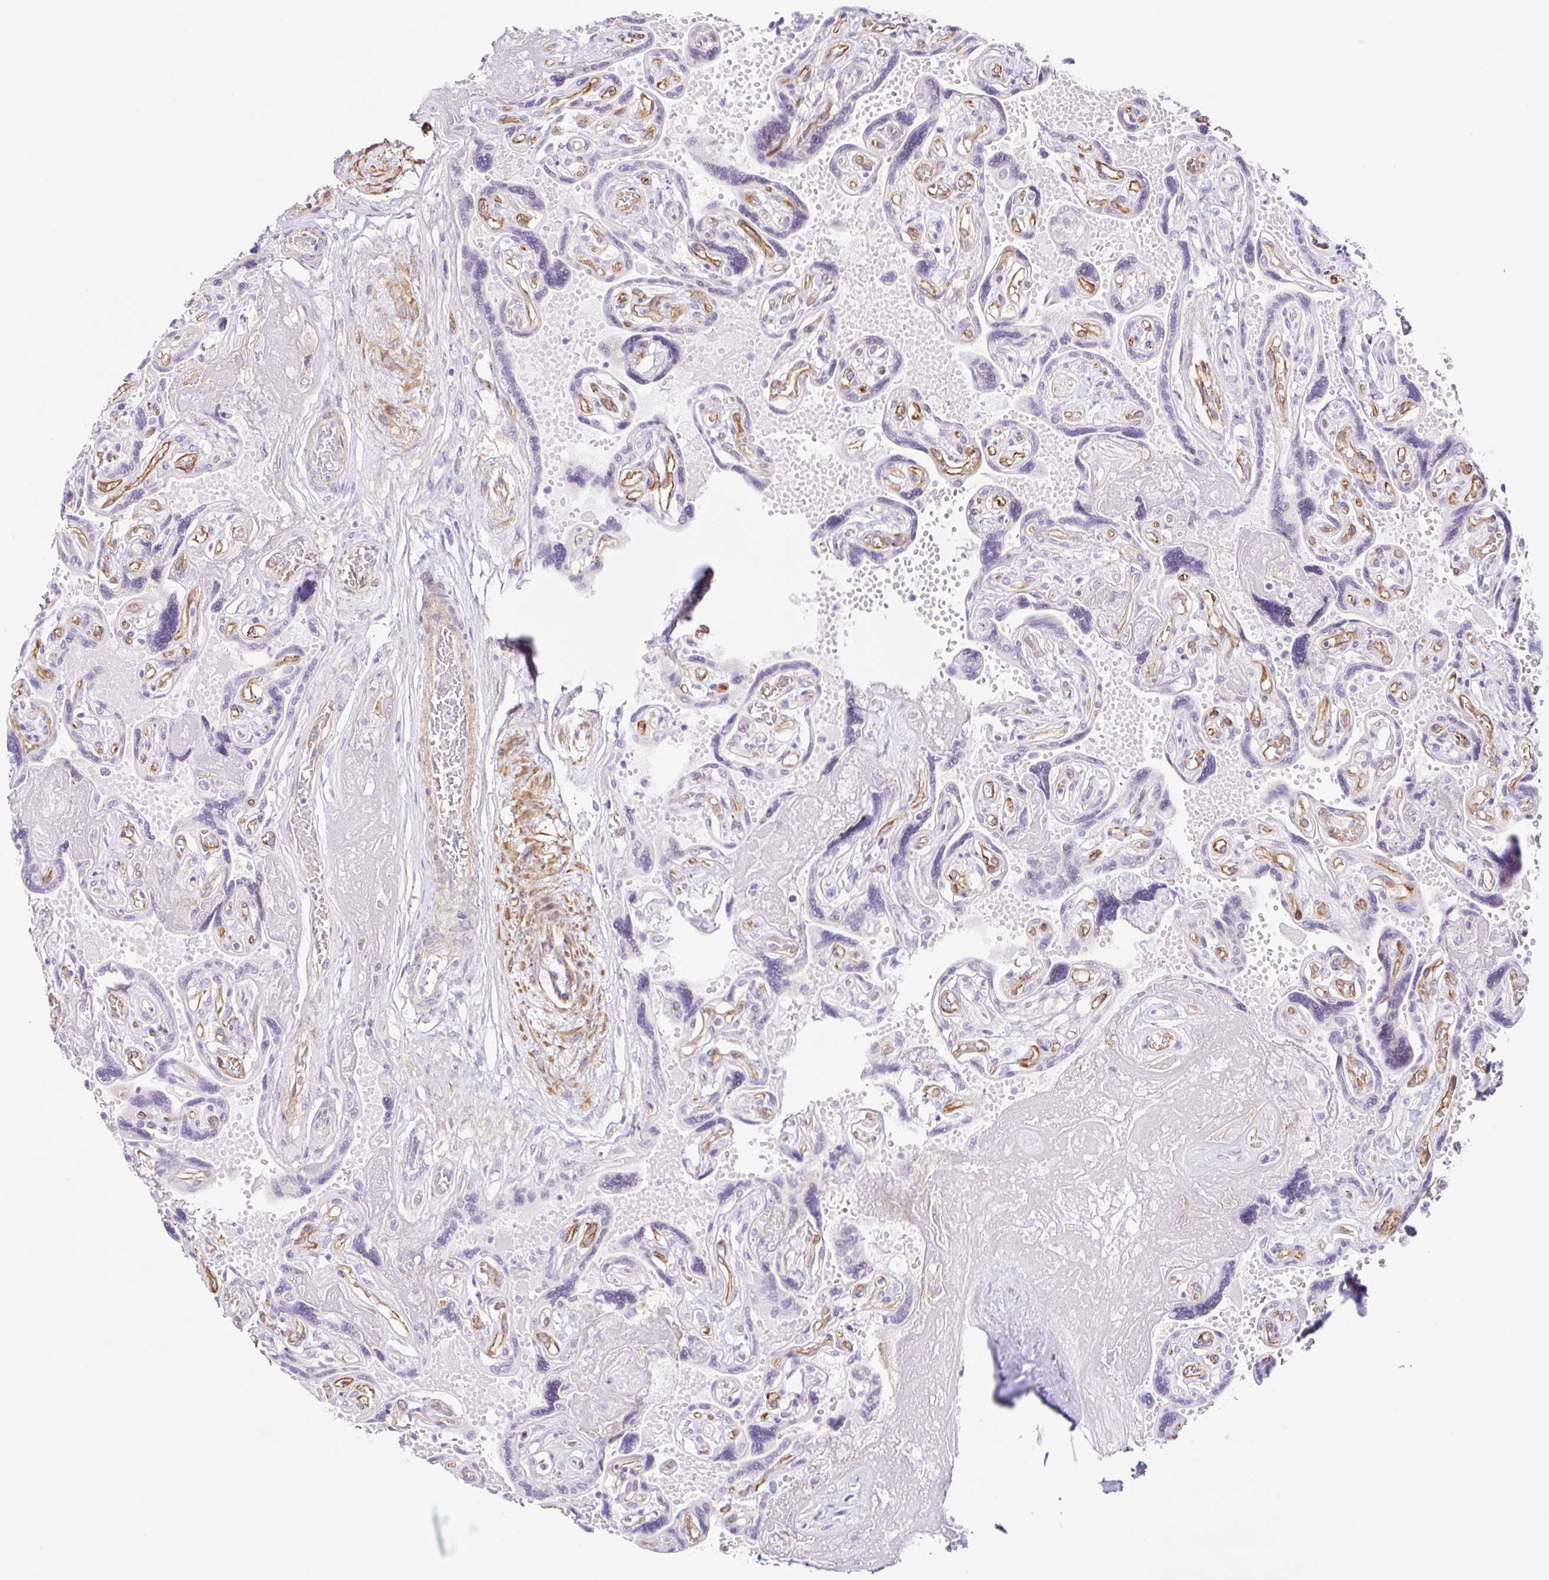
{"staining": {"intensity": "negative", "quantity": "none", "location": "none"}, "tissue": "placenta", "cell_type": "Decidual cells", "image_type": "normal", "snomed": [{"axis": "morphology", "description": "Normal tissue, NOS"}, {"axis": "topography", "description": "Placenta"}], "caption": "A photomicrograph of placenta stained for a protein displays no brown staining in decidual cells.", "gene": "DCAF17", "patient": {"sex": "female", "age": 32}}